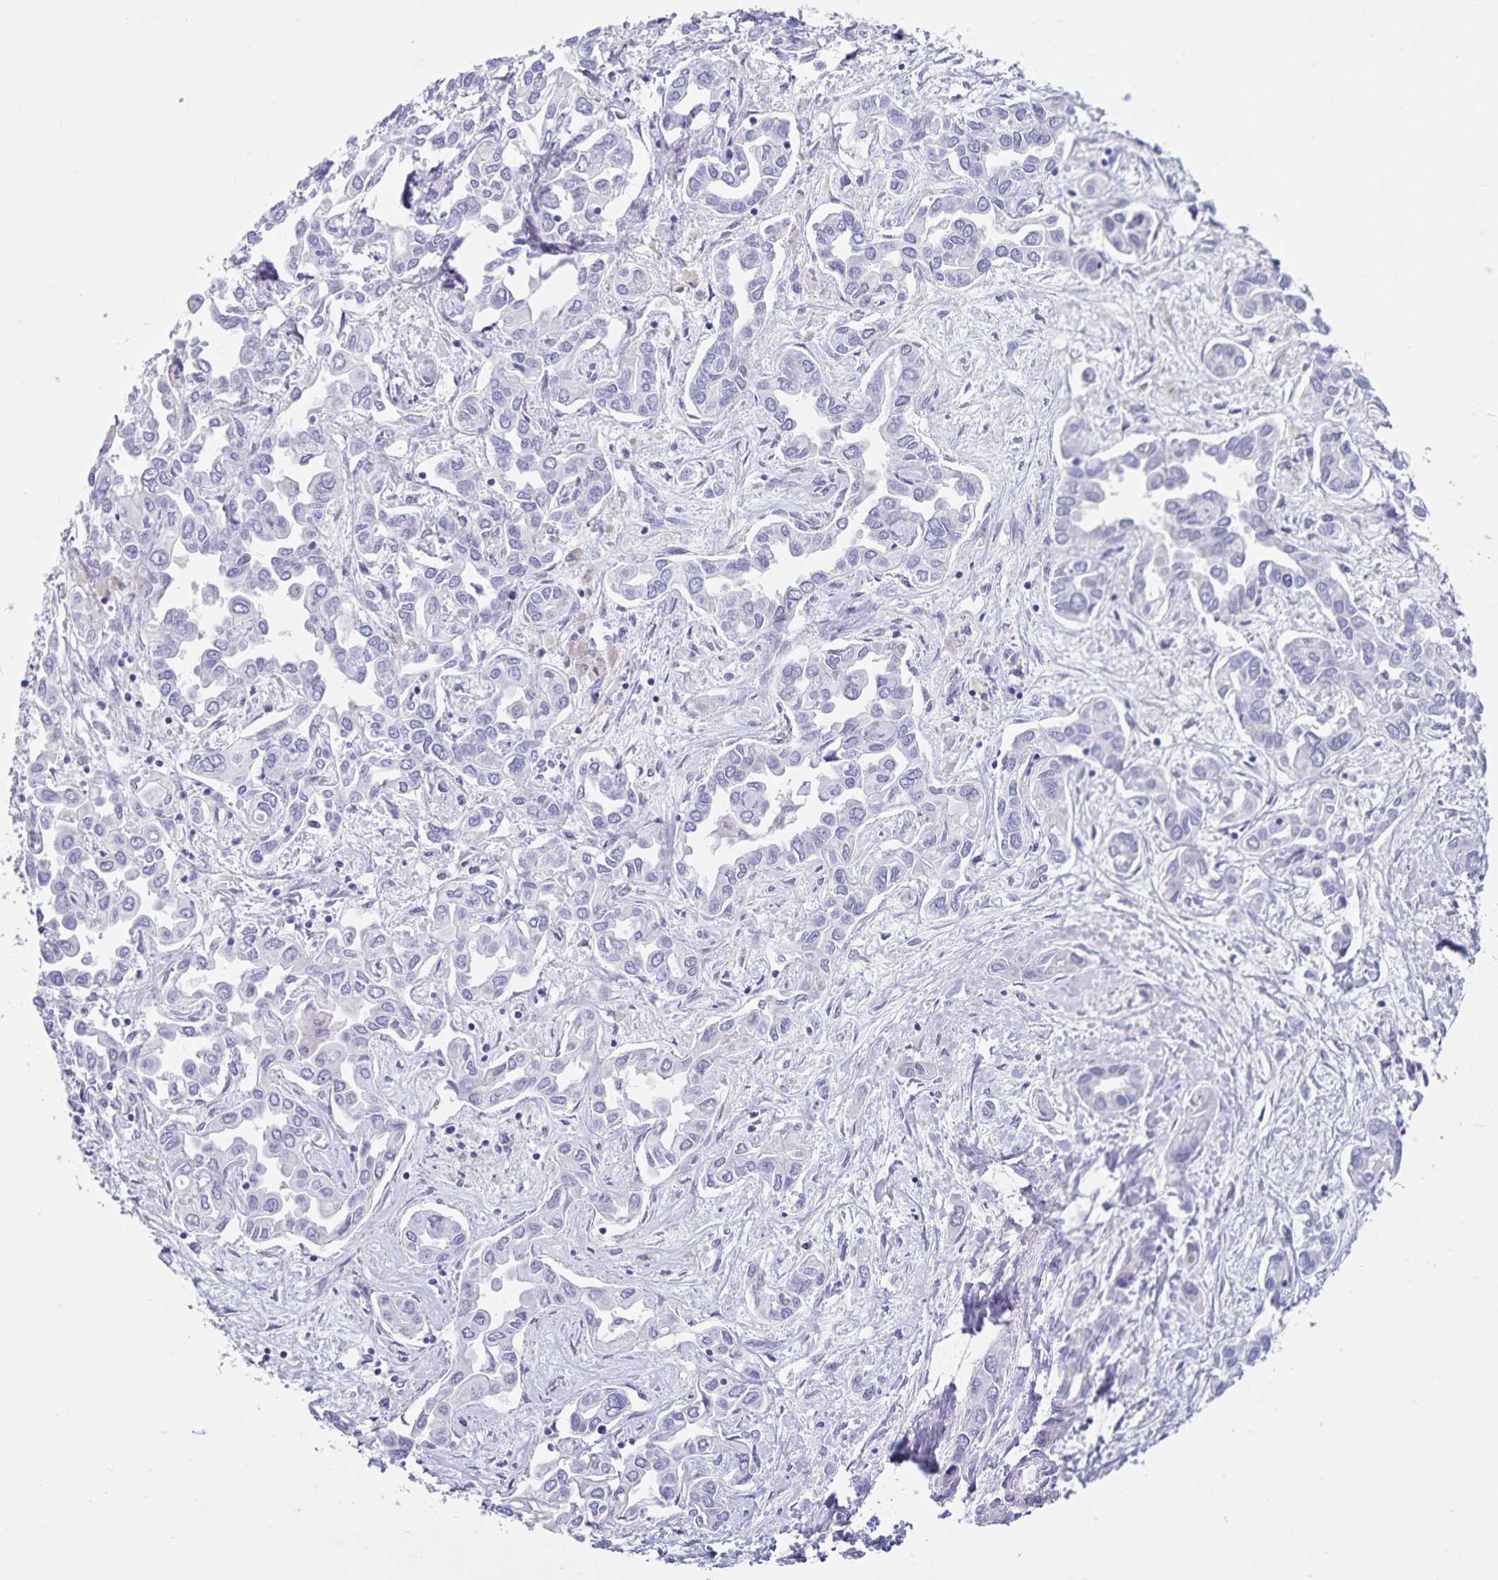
{"staining": {"intensity": "negative", "quantity": "none", "location": "none"}, "tissue": "liver cancer", "cell_type": "Tumor cells", "image_type": "cancer", "snomed": [{"axis": "morphology", "description": "Cholangiocarcinoma"}, {"axis": "topography", "description": "Liver"}], "caption": "A histopathology image of human liver cancer is negative for staining in tumor cells.", "gene": "C11orf42", "patient": {"sex": "female", "age": 64}}